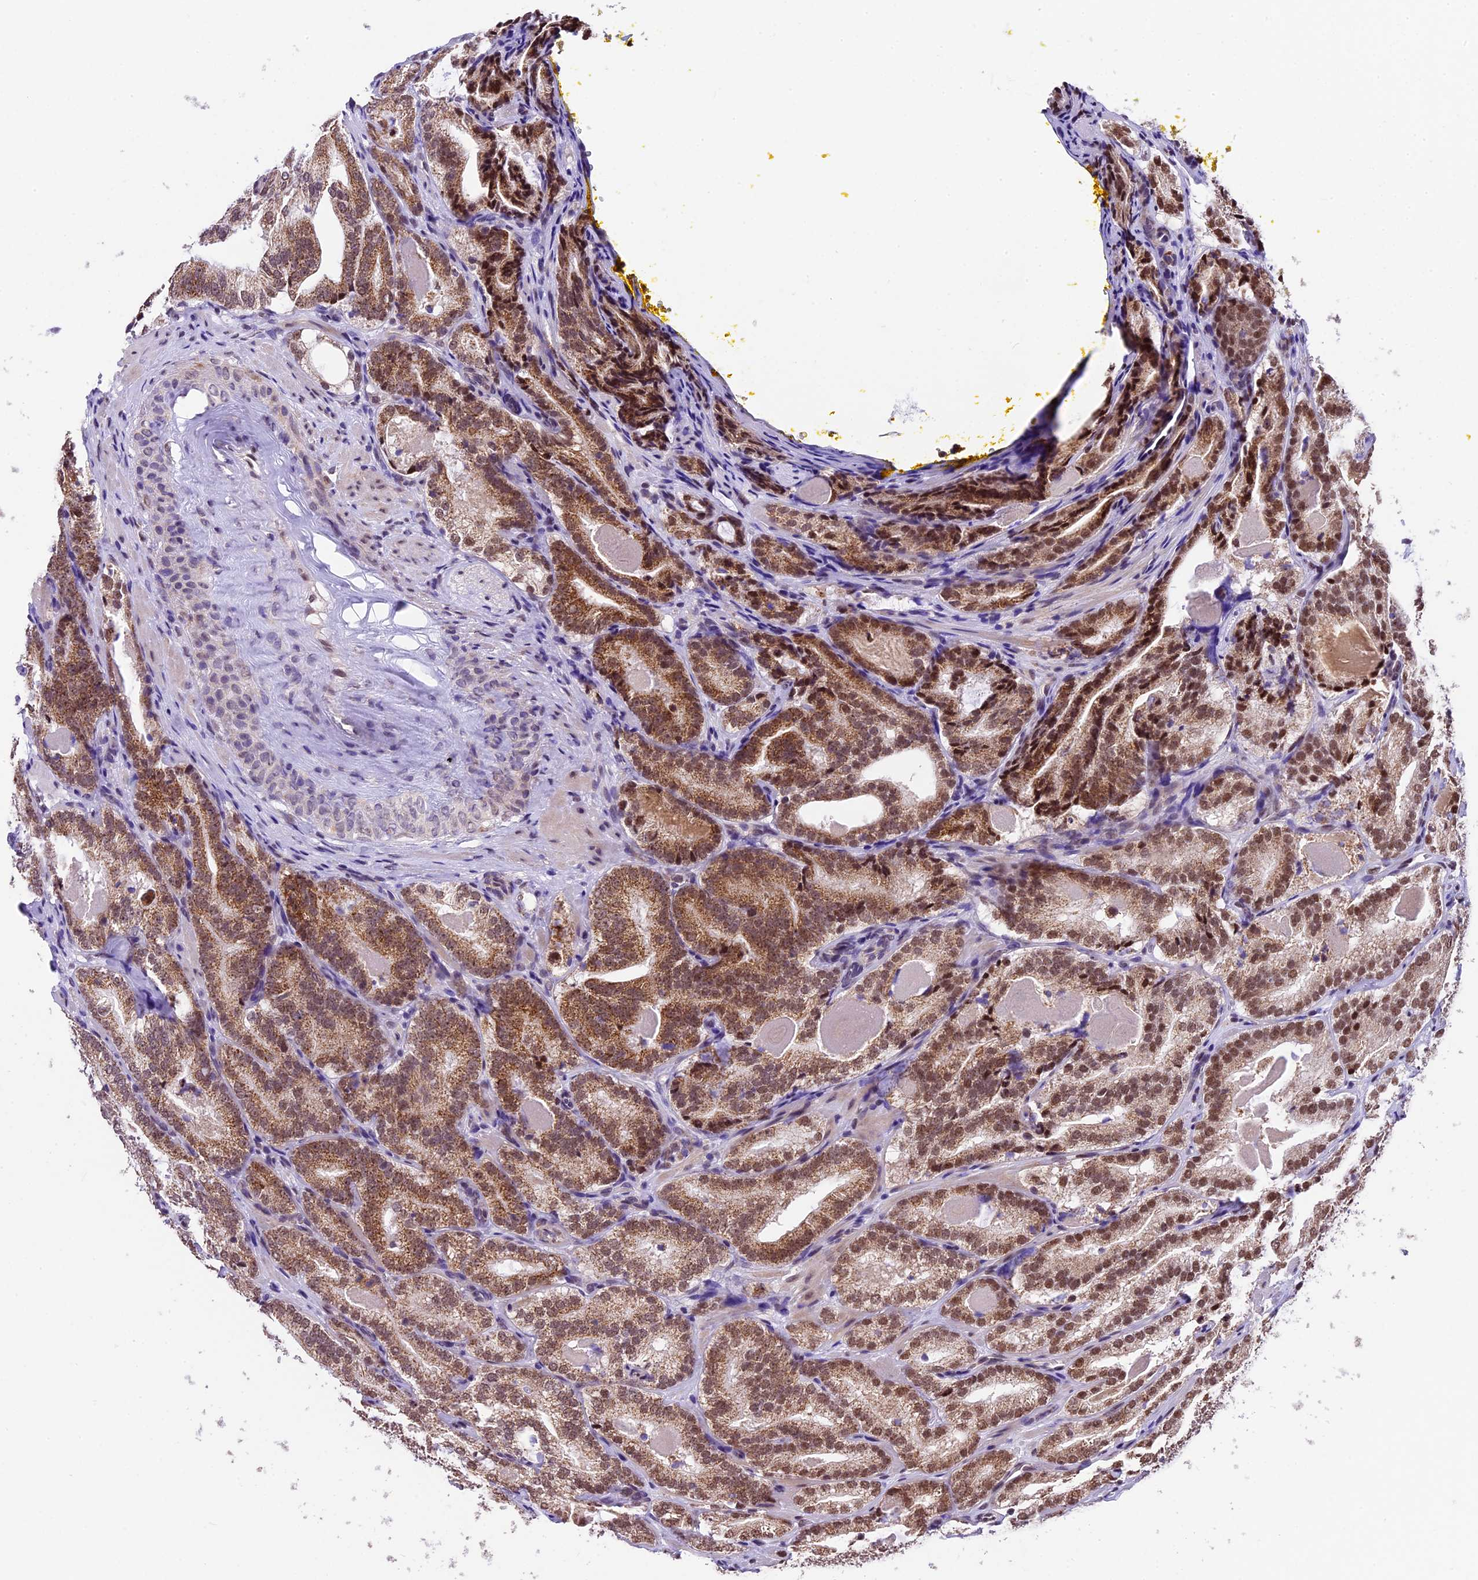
{"staining": {"intensity": "moderate", "quantity": ">75%", "location": "cytoplasmic/membranous,nuclear"}, "tissue": "prostate cancer", "cell_type": "Tumor cells", "image_type": "cancer", "snomed": [{"axis": "morphology", "description": "Adenocarcinoma, High grade"}, {"axis": "topography", "description": "Prostate"}], "caption": "This is a micrograph of IHC staining of prostate adenocarcinoma (high-grade), which shows moderate staining in the cytoplasmic/membranous and nuclear of tumor cells.", "gene": "CARS2", "patient": {"sex": "male", "age": 57}}